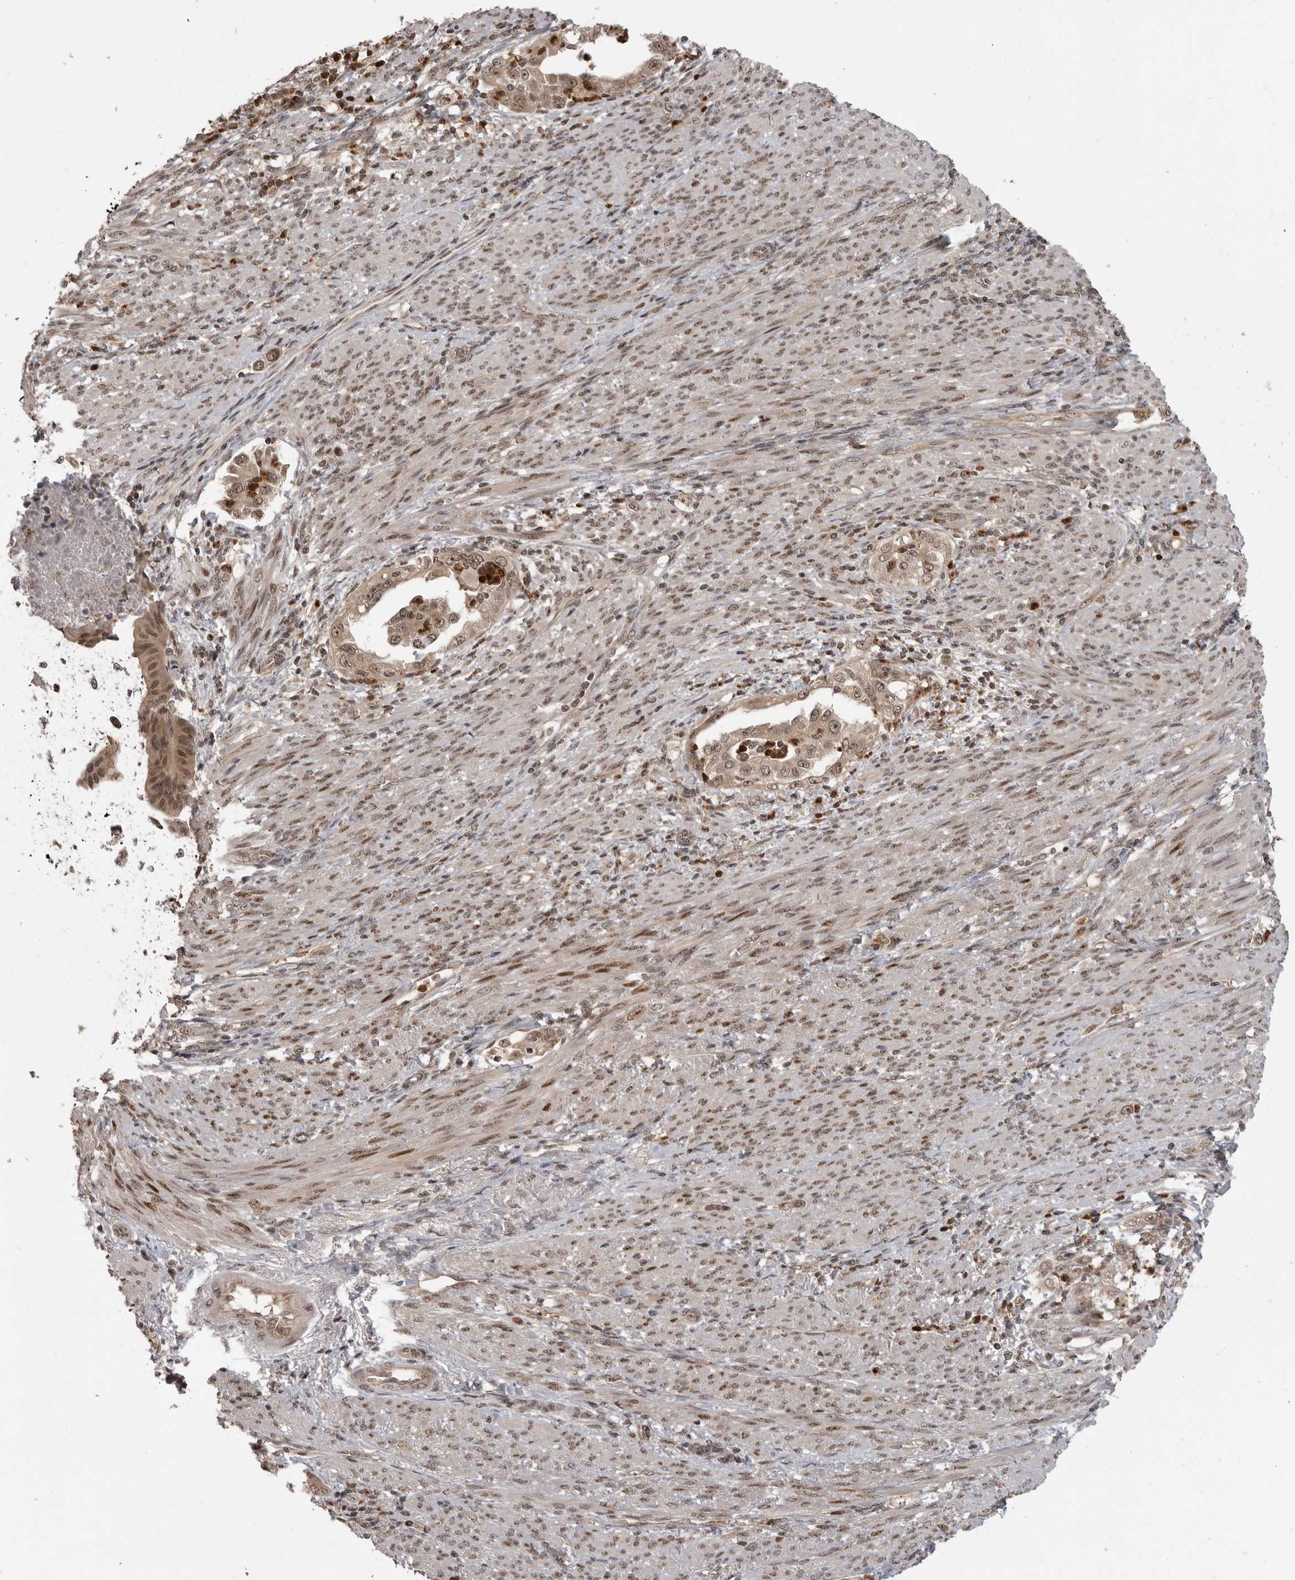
{"staining": {"intensity": "moderate", "quantity": ">75%", "location": "cytoplasmic/membranous,nuclear"}, "tissue": "endometrial cancer", "cell_type": "Tumor cells", "image_type": "cancer", "snomed": [{"axis": "morphology", "description": "Adenocarcinoma, NOS"}, {"axis": "topography", "description": "Endometrium"}], "caption": "Moderate cytoplasmic/membranous and nuclear expression is seen in approximately >75% of tumor cells in endometrial cancer.", "gene": "PEG3", "patient": {"sex": "female", "age": 85}}